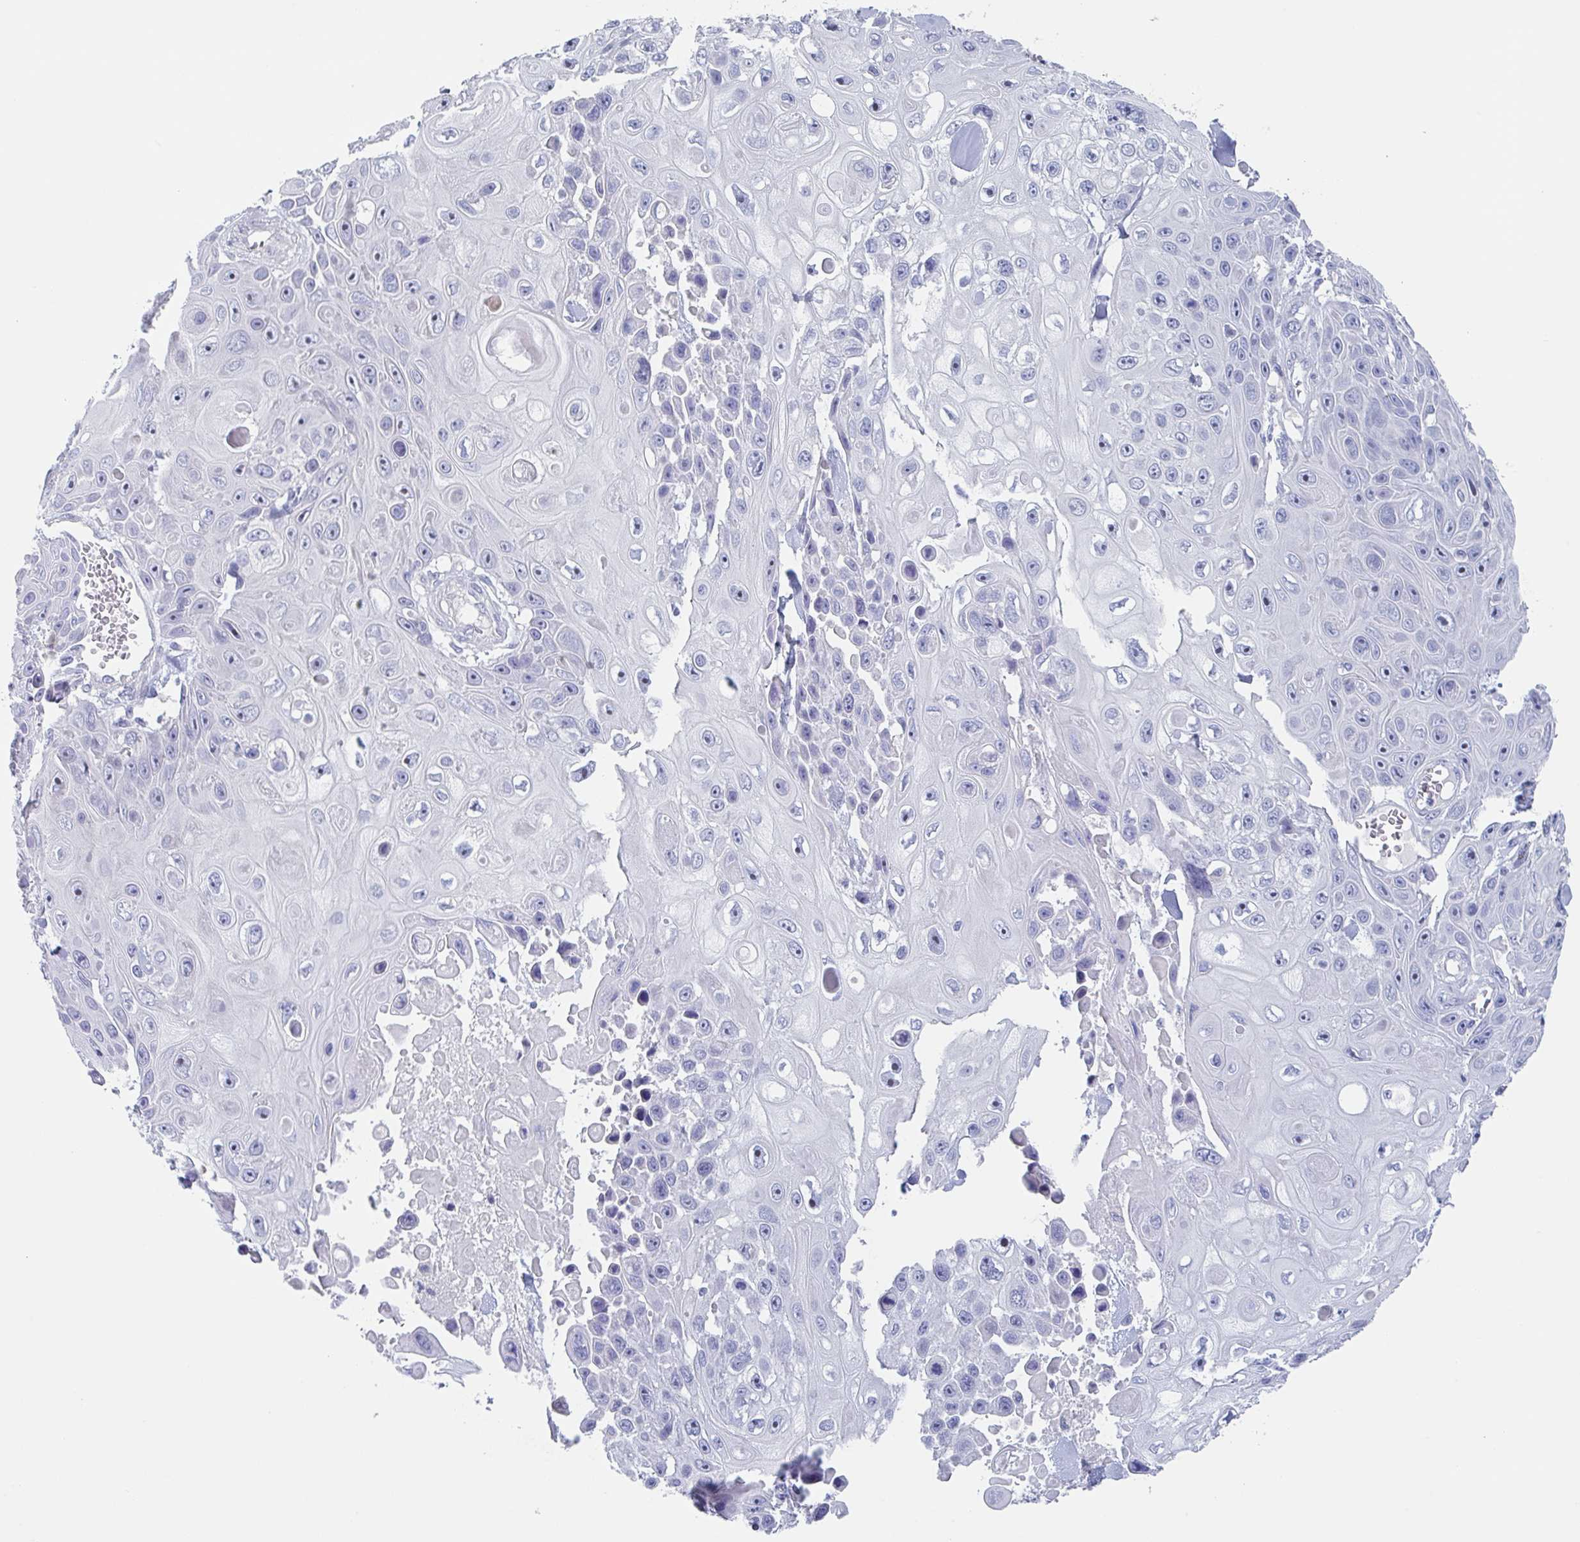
{"staining": {"intensity": "weak", "quantity": "<25%", "location": "nuclear"}, "tissue": "skin cancer", "cell_type": "Tumor cells", "image_type": "cancer", "snomed": [{"axis": "morphology", "description": "Squamous cell carcinoma, NOS"}, {"axis": "topography", "description": "Skin"}], "caption": "Tumor cells are negative for brown protein staining in skin cancer.", "gene": "NOXRED1", "patient": {"sex": "male", "age": 82}}